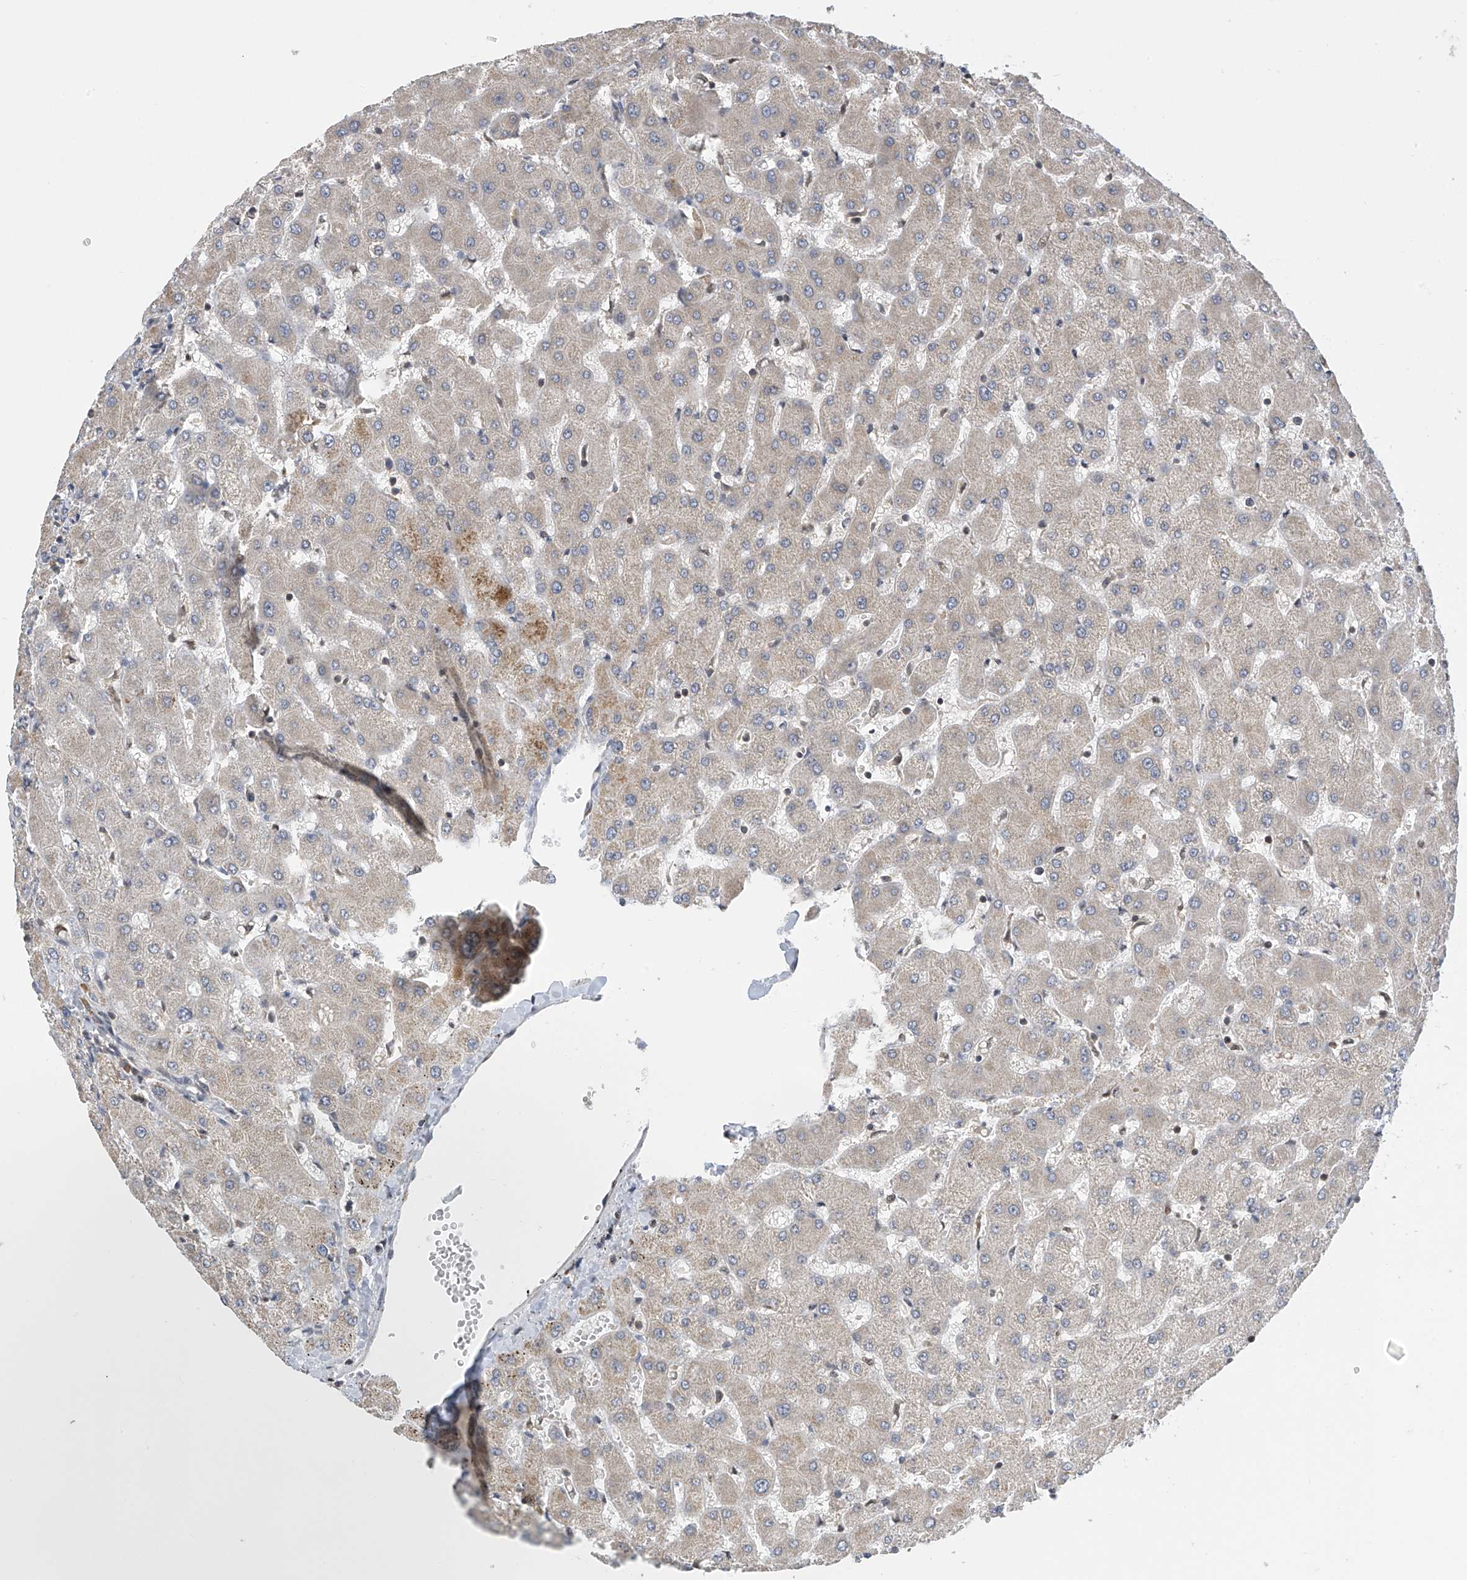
{"staining": {"intensity": "weak", "quantity": "<25%", "location": "cytoplasmic/membranous"}, "tissue": "liver", "cell_type": "Cholangiocytes", "image_type": "normal", "snomed": [{"axis": "morphology", "description": "Normal tissue, NOS"}, {"axis": "topography", "description": "Liver"}], "caption": "This photomicrograph is of benign liver stained with IHC to label a protein in brown with the nuclei are counter-stained blue. There is no staining in cholangiocytes. (DAB immunohistochemistry with hematoxylin counter stain).", "gene": "SLCO4A1", "patient": {"sex": "female", "age": 63}}